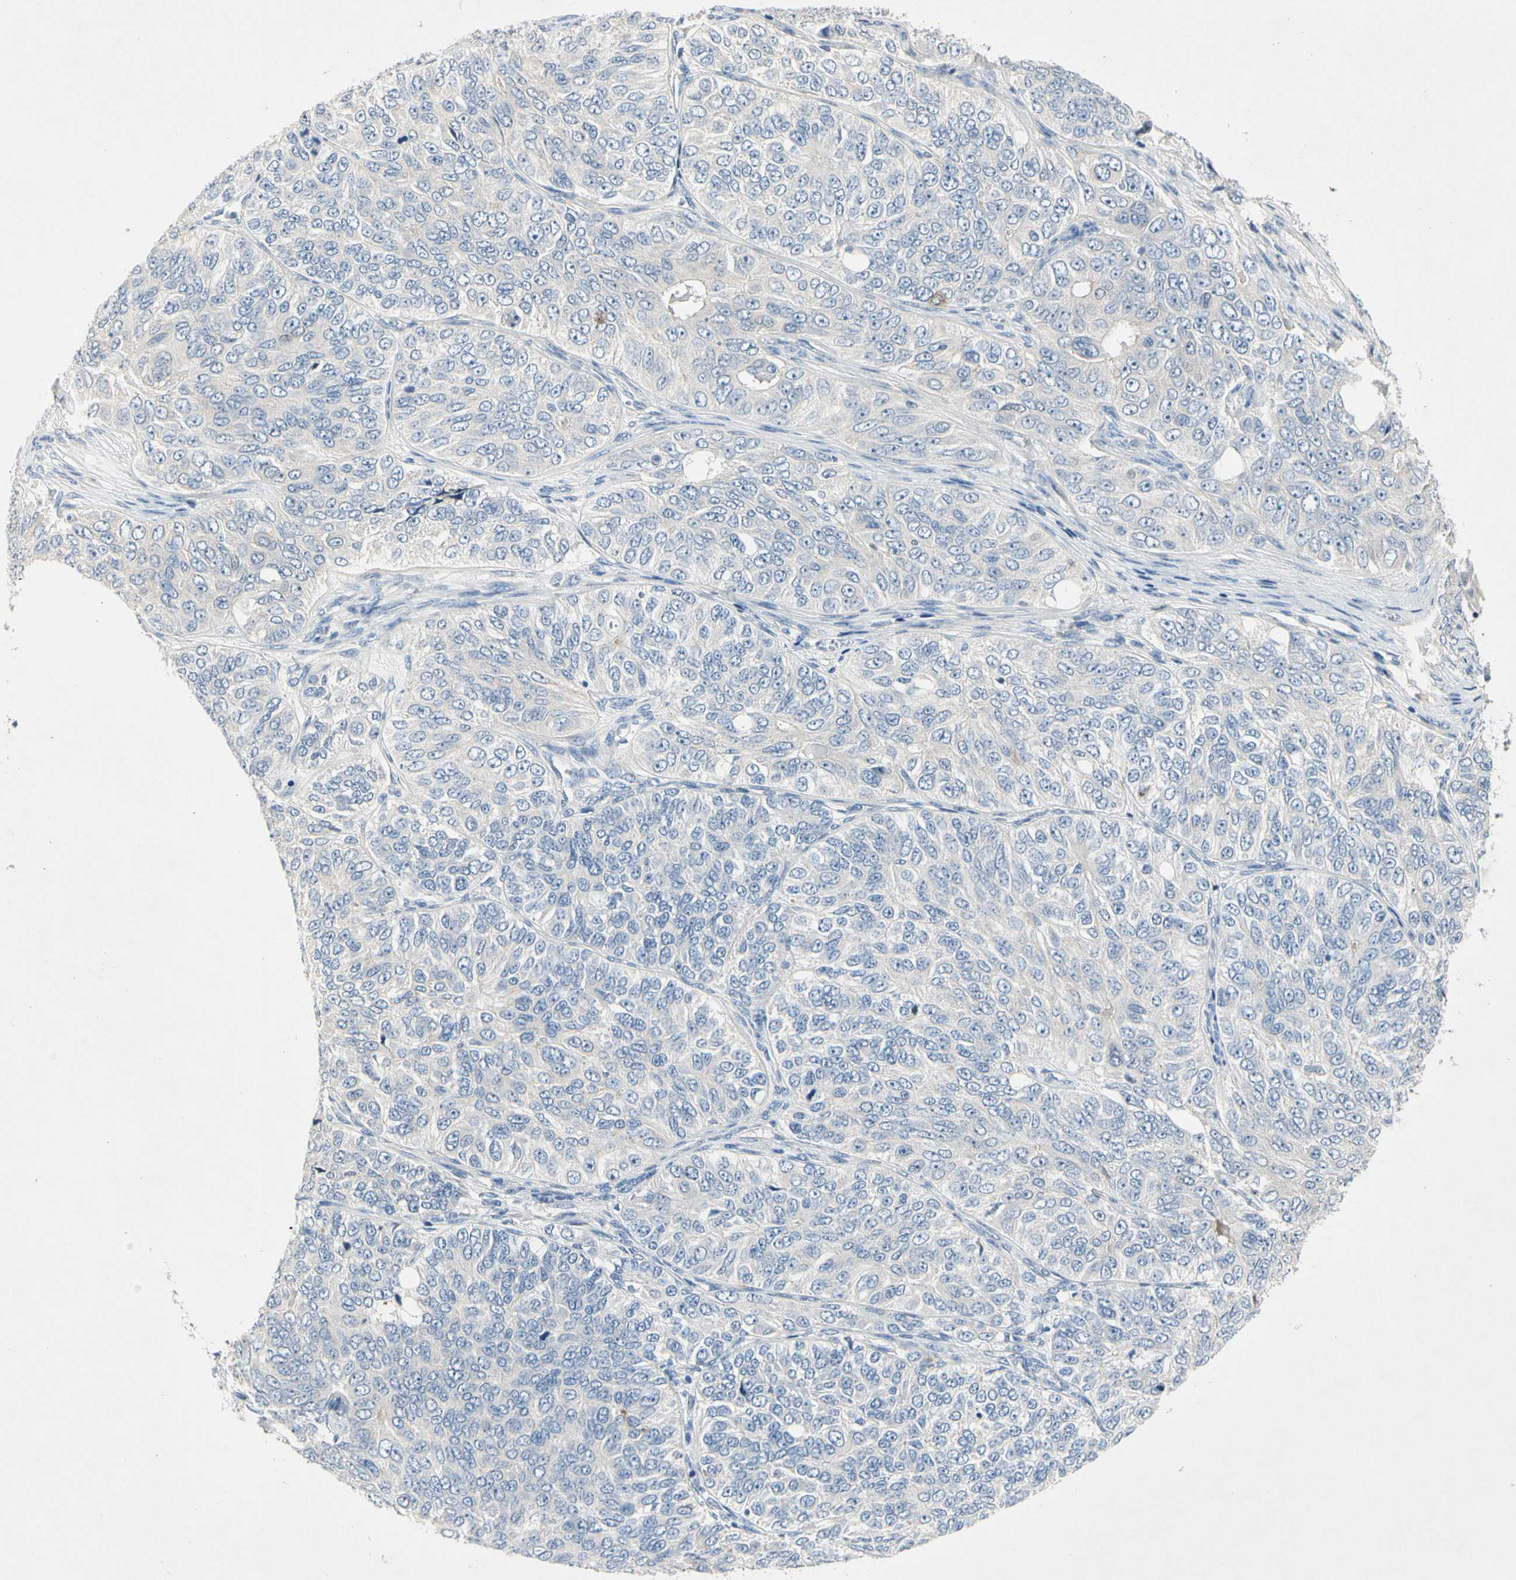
{"staining": {"intensity": "negative", "quantity": "none", "location": "none"}, "tissue": "ovarian cancer", "cell_type": "Tumor cells", "image_type": "cancer", "snomed": [{"axis": "morphology", "description": "Carcinoma, endometroid"}, {"axis": "topography", "description": "Ovary"}], "caption": "Endometroid carcinoma (ovarian) was stained to show a protein in brown. There is no significant expression in tumor cells. The staining was performed using DAB (3,3'-diaminobenzidine) to visualize the protein expression in brown, while the nuclei were stained in blue with hematoxylin (Magnification: 20x).", "gene": "GAS6", "patient": {"sex": "female", "age": 51}}